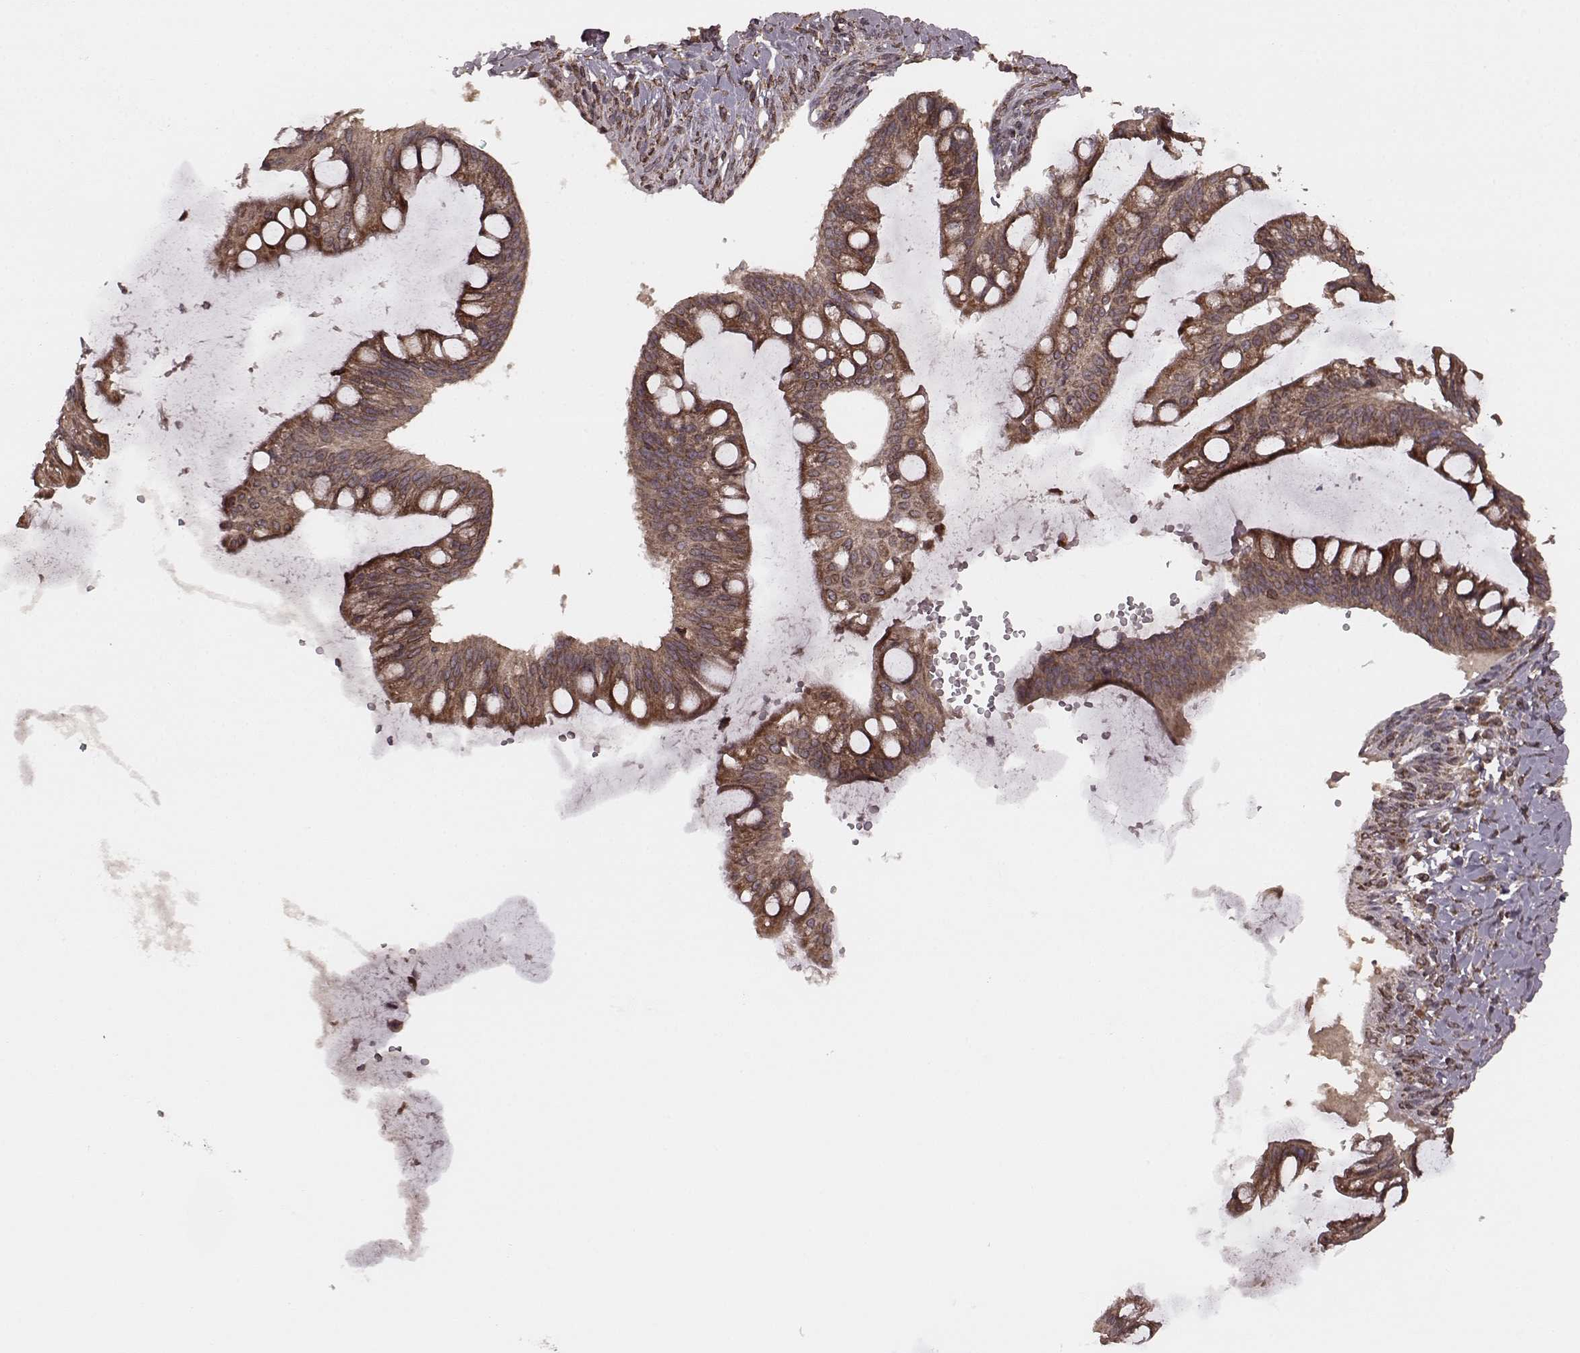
{"staining": {"intensity": "strong", "quantity": ">75%", "location": "cytoplasmic/membranous"}, "tissue": "ovarian cancer", "cell_type": "Tumor cells", "image_type": "cancer", "snomed": [{"axis": "morphology", "description": "Cystadenocarcinoma, mucinous, NOS"}, {"axis": "topography", "description": "Ovary"}], "caption": "Immunohistochemistry micrograph of ovarian mucinous cystadenocarcinoma stained for a protein (brown), which reveals high levels of strong cytoplasmic/membranous expression in approximately >75% of tumor cells.", "gene": "AGPAT1", "patient": {"sex": "female", "age": 73}}